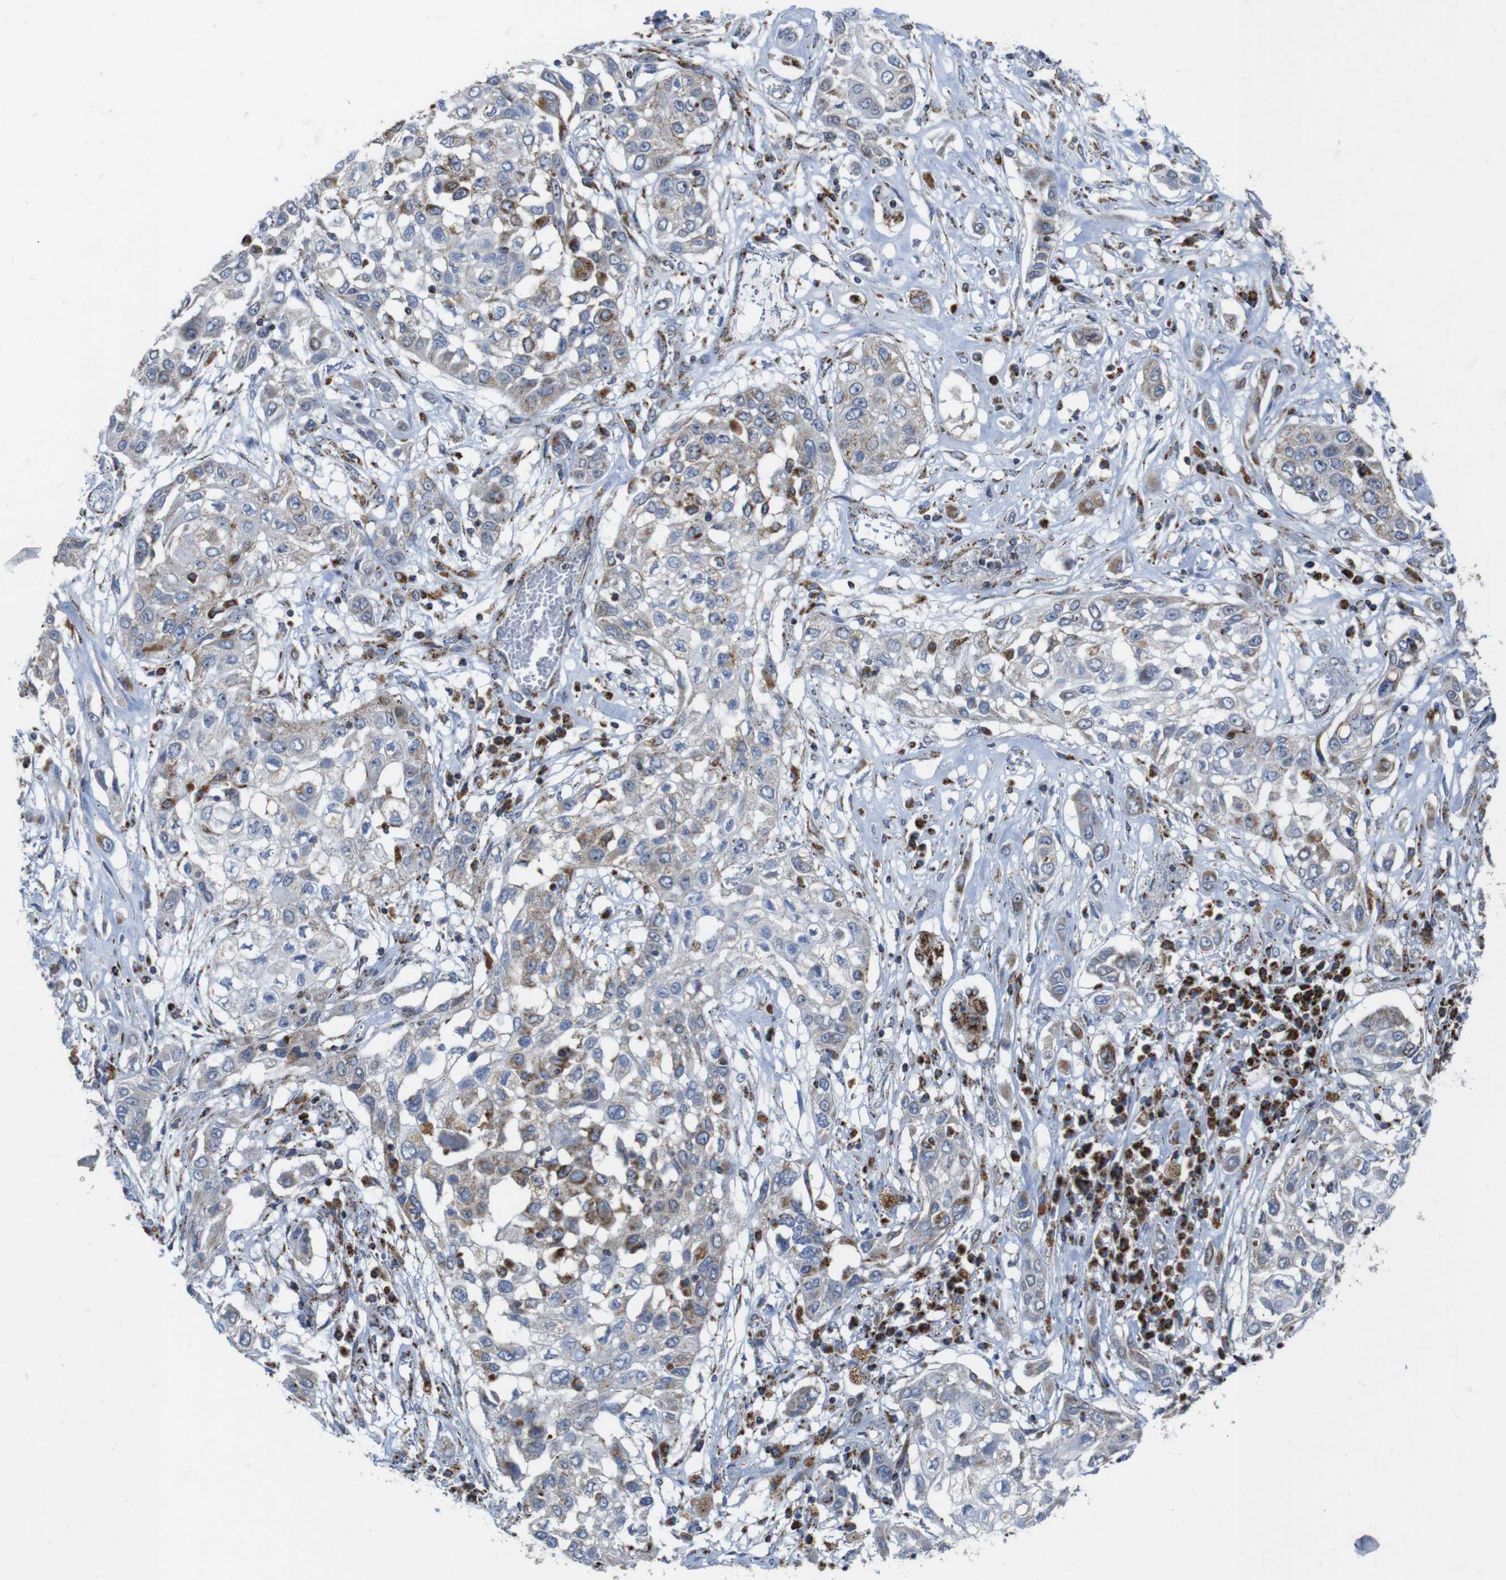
{"staining": {"intensity": "weak", "quantity": "<25%", "location": "cytoplasmic/membranous"}, "tissue": "lung cancer", "cell_type": "Tumor cells", "image_type": "cancer", "snomed": [{"axis": "morphology", "description": "Squamous cell carcinoma, NOS"}, {"axis": "topography", "description": "Lung"}], "caption": "Image shows no protein positivity in tumor cells of lung squamous cell carcinoma tissue.", "gene": "TMEM192", "patient": {"sex": "male", "age": 71}}